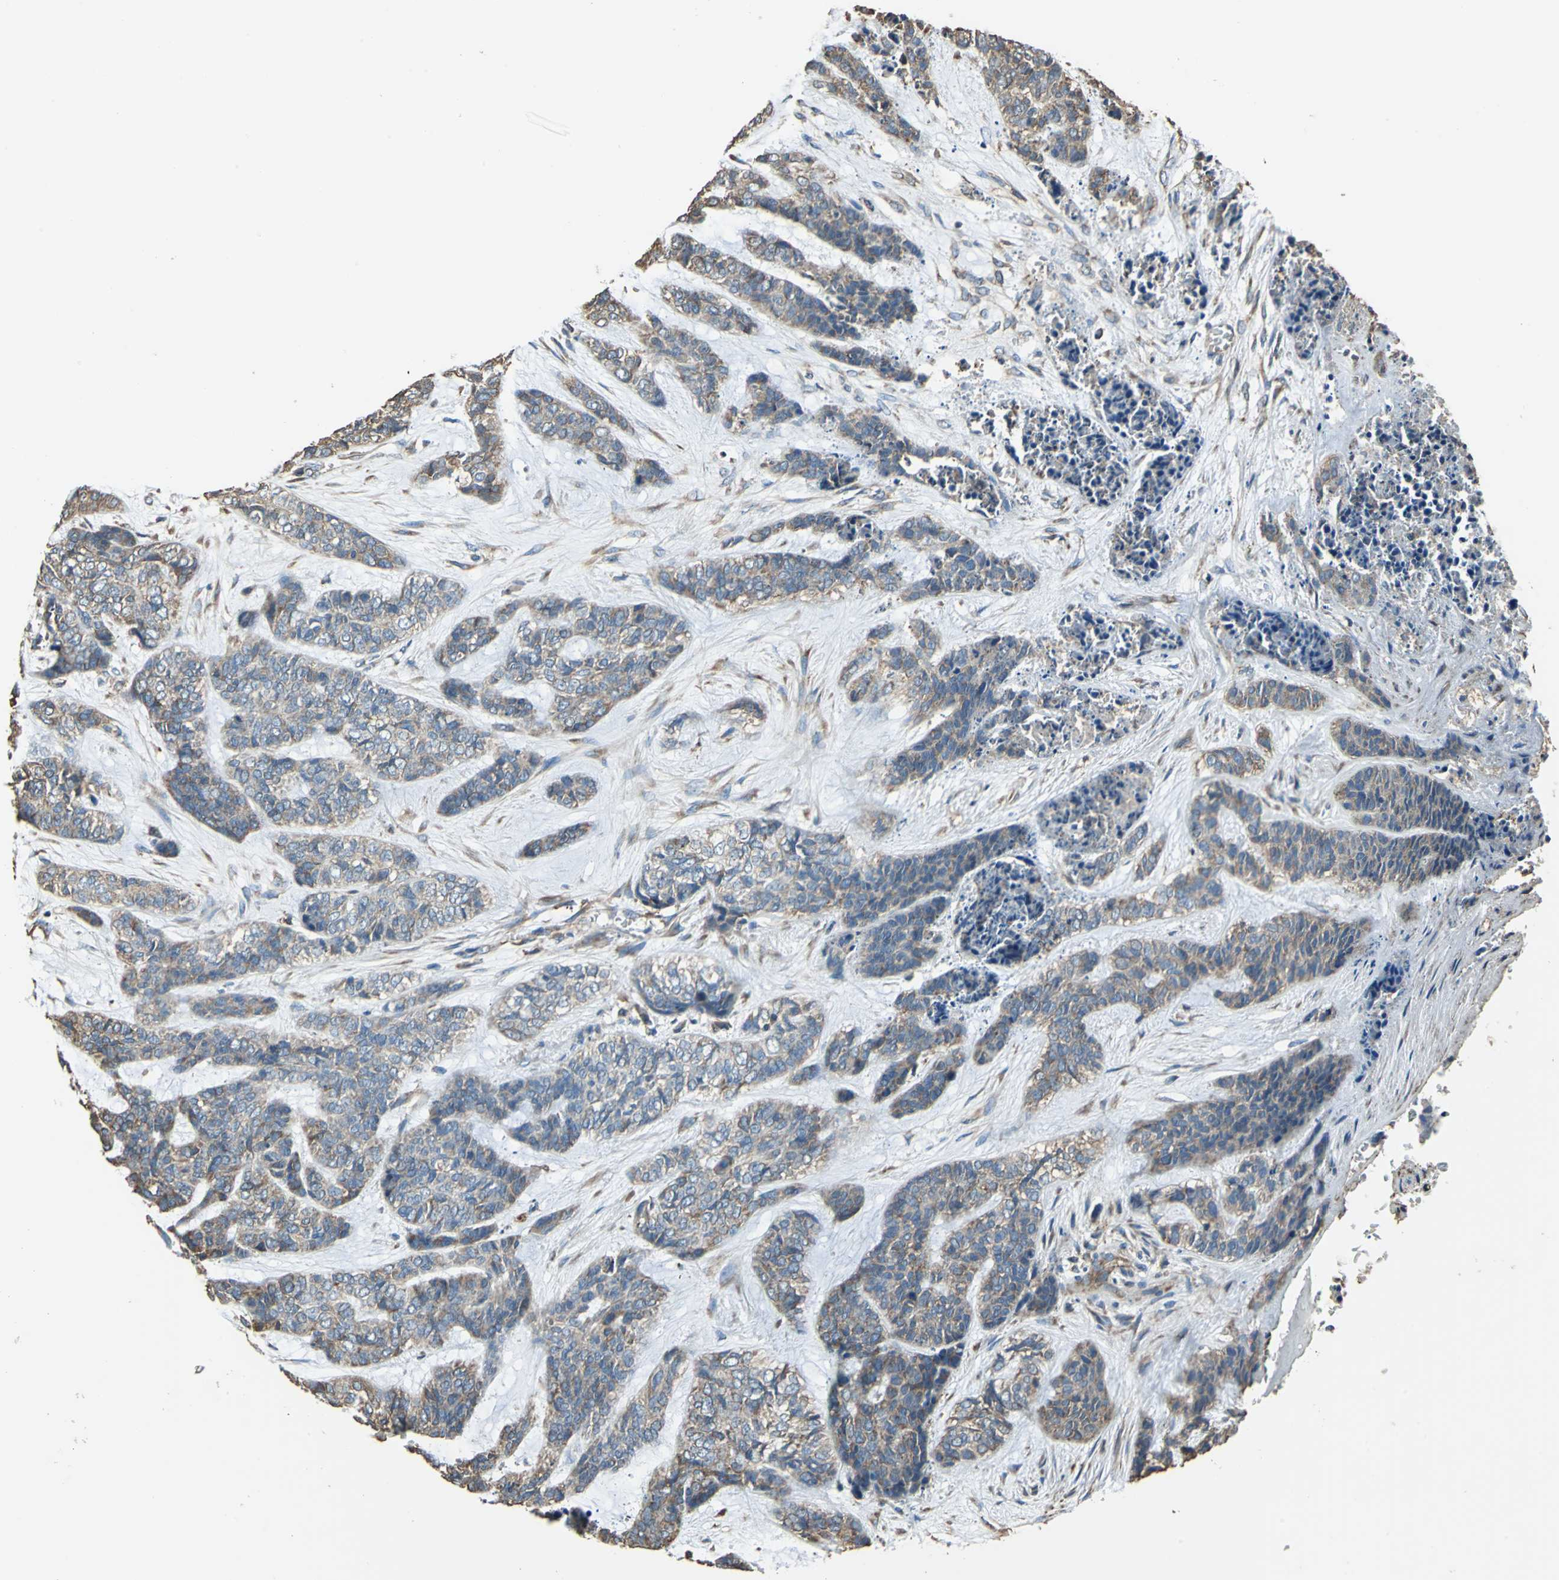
{"staining": {"intensity": "moderate", "quantity": ">75%", "location": "cytoplasmic/membranous"}, "tissue": "skin cancer", "cell_type": "Tumor cells", "image_type": "cancer", "snomed": [{"axis": "morphology", "description": "Basal cell carcinoma"}, {"axis": "topography", "description": "Skin"}], "caption": "Skin cancer was stained to show a protein in brown. There is medium levels of moderate cytoplasmic/membranous staining in about >75% of tumor cells.", "gene": "GPANK1", "patient": {"sex": "female", "age": 64}}